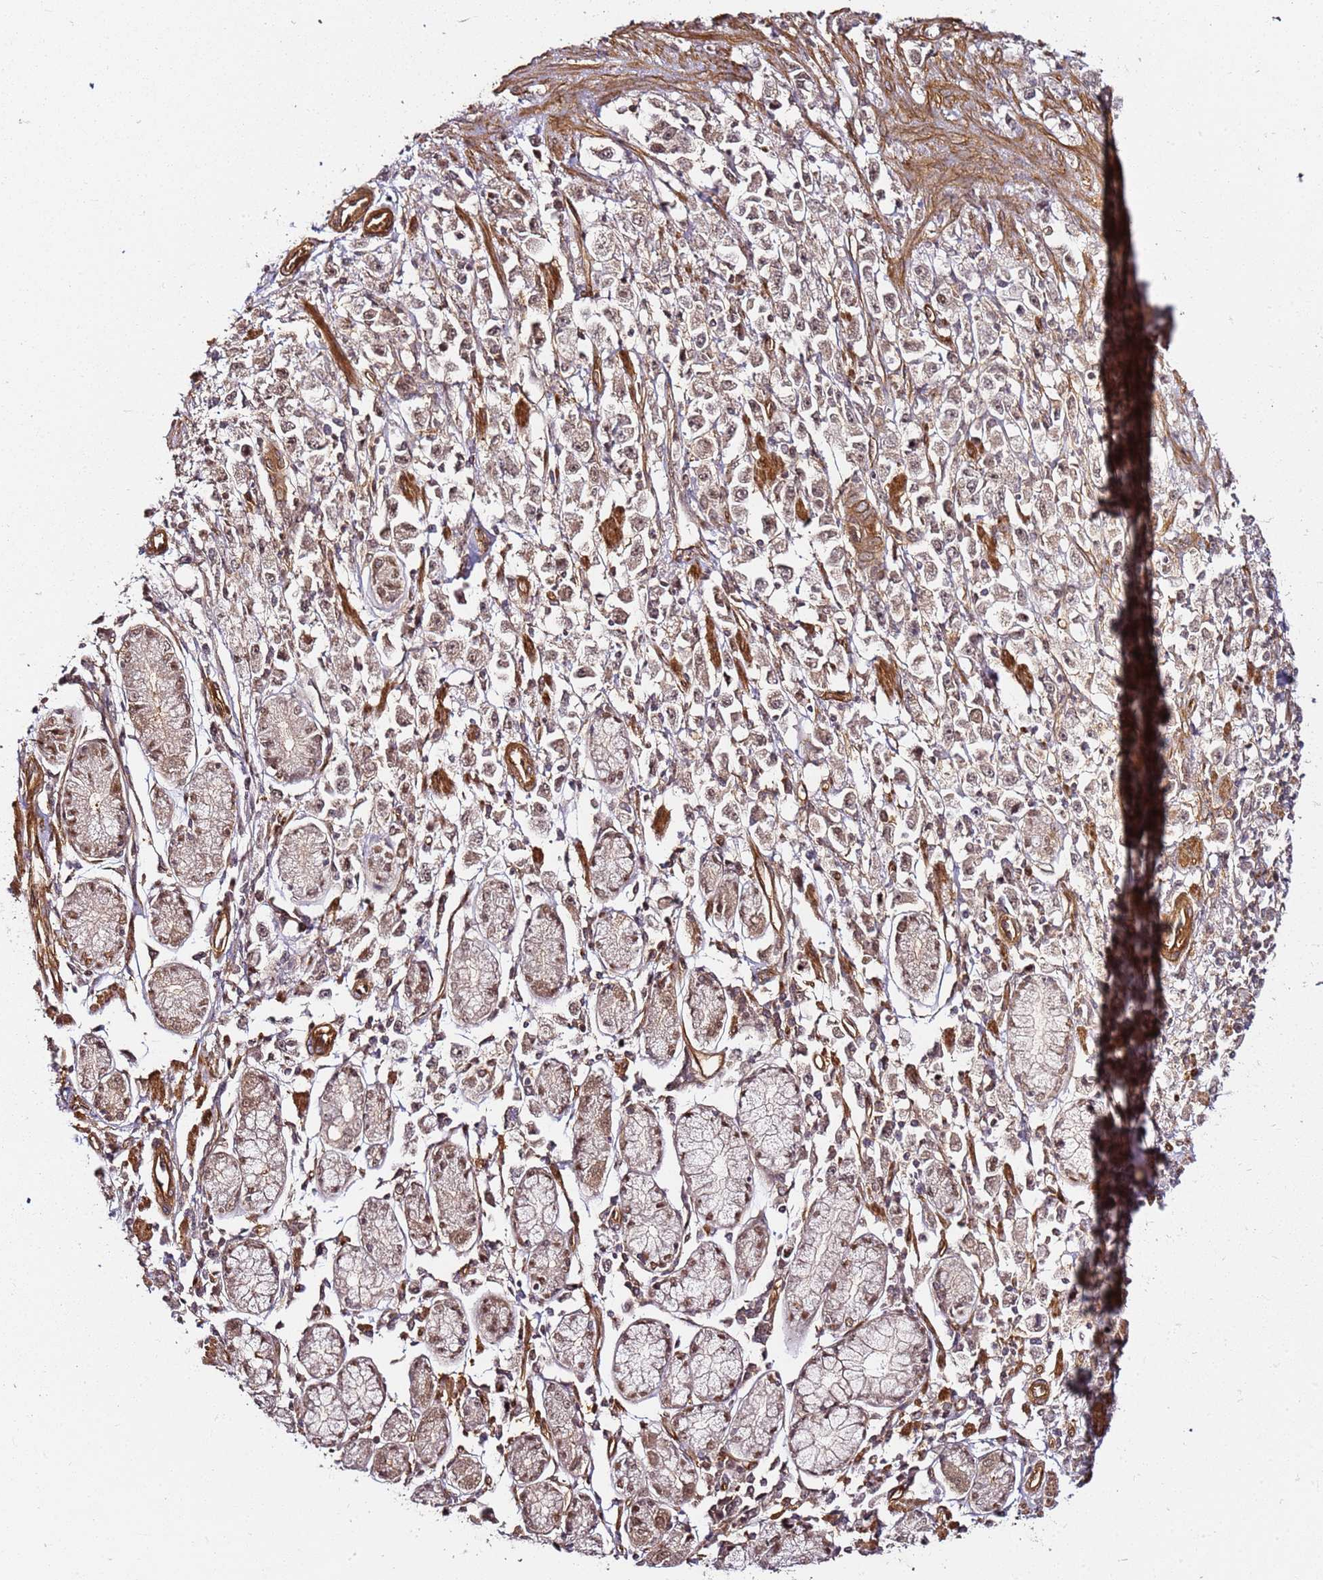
{"staining": {"intensity": "weak", "quantity": ">75%", "location": "cytoplasmic/membranous"}, "tissue": "stomach cancer", "cell_type": "Tumor cells", "image_type": "cancer", "snomed": [{"axis": "morphology", "description": "Adenocarcinoma, NOS"}, {"axis": "topography", "description": "Stomach"}], "caption": "Human adenocarcinoma (stomach) stained with a brown dye reveals weak cytoplasmic/membranous positive expression in approximately >75% of tumor cells.", "gene": "CCNYL1", "patient": {"sex": "female", "age": 59}}